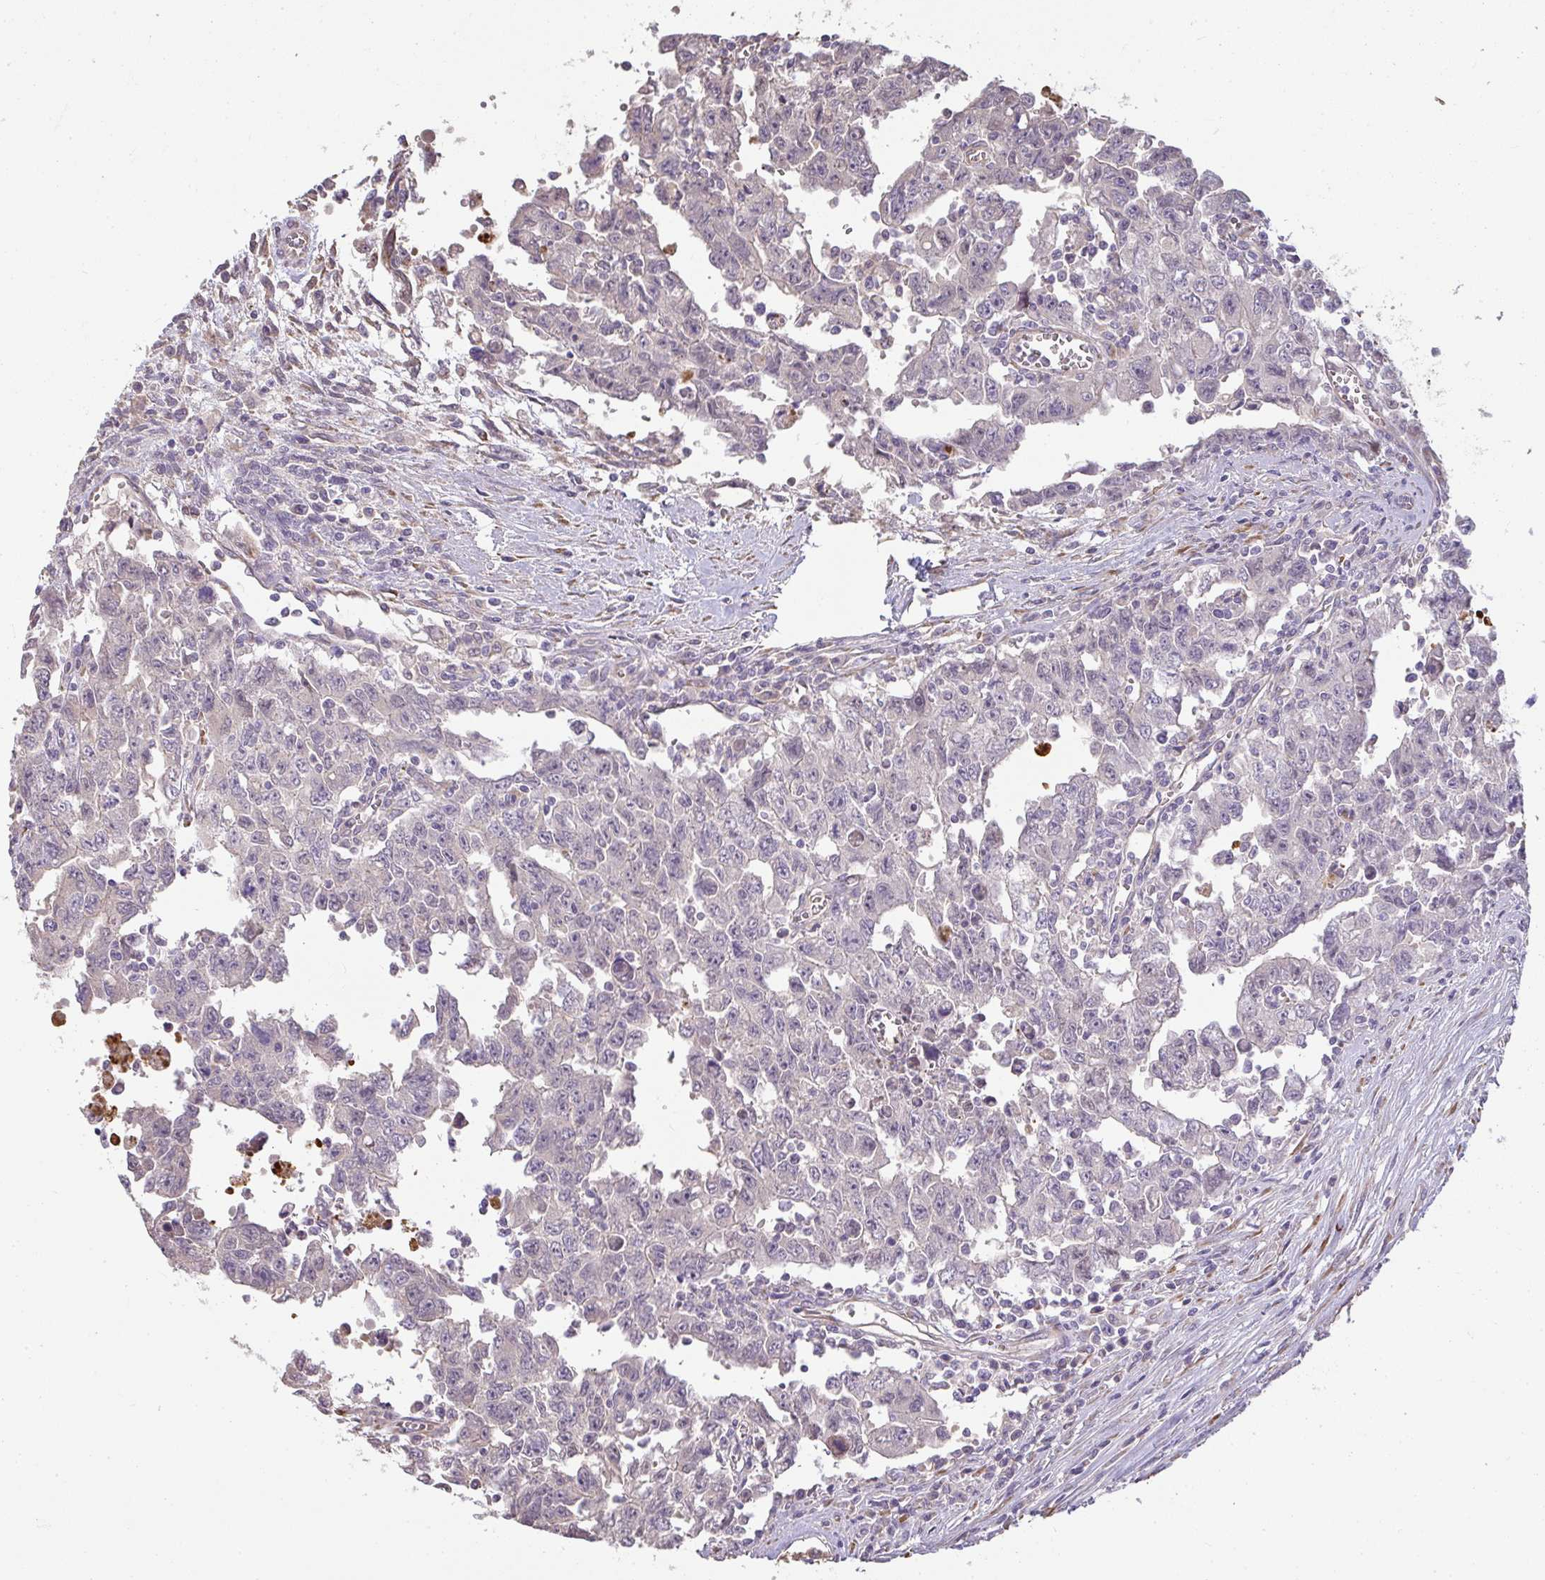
{"staining": {"intensity": "weak", "quantity": "<25%", "location": "nuclear"}, "tissue": "testis cancer", "cell_type": "Tumor cells", "image_type": "cancer", "snomed": [{"axis": "morphology", "description": "Carcinoma, Embryonal, NOS"}, {"axis": "topography", "description": "Testis"}], "caption": "Protein analysis of testis embryonal carcinoma displays no significant expression in tumor cells. Nuclei are stained in blue.", "gene": "BRINP3", "patient": {"sex": "male", "age": 24}}